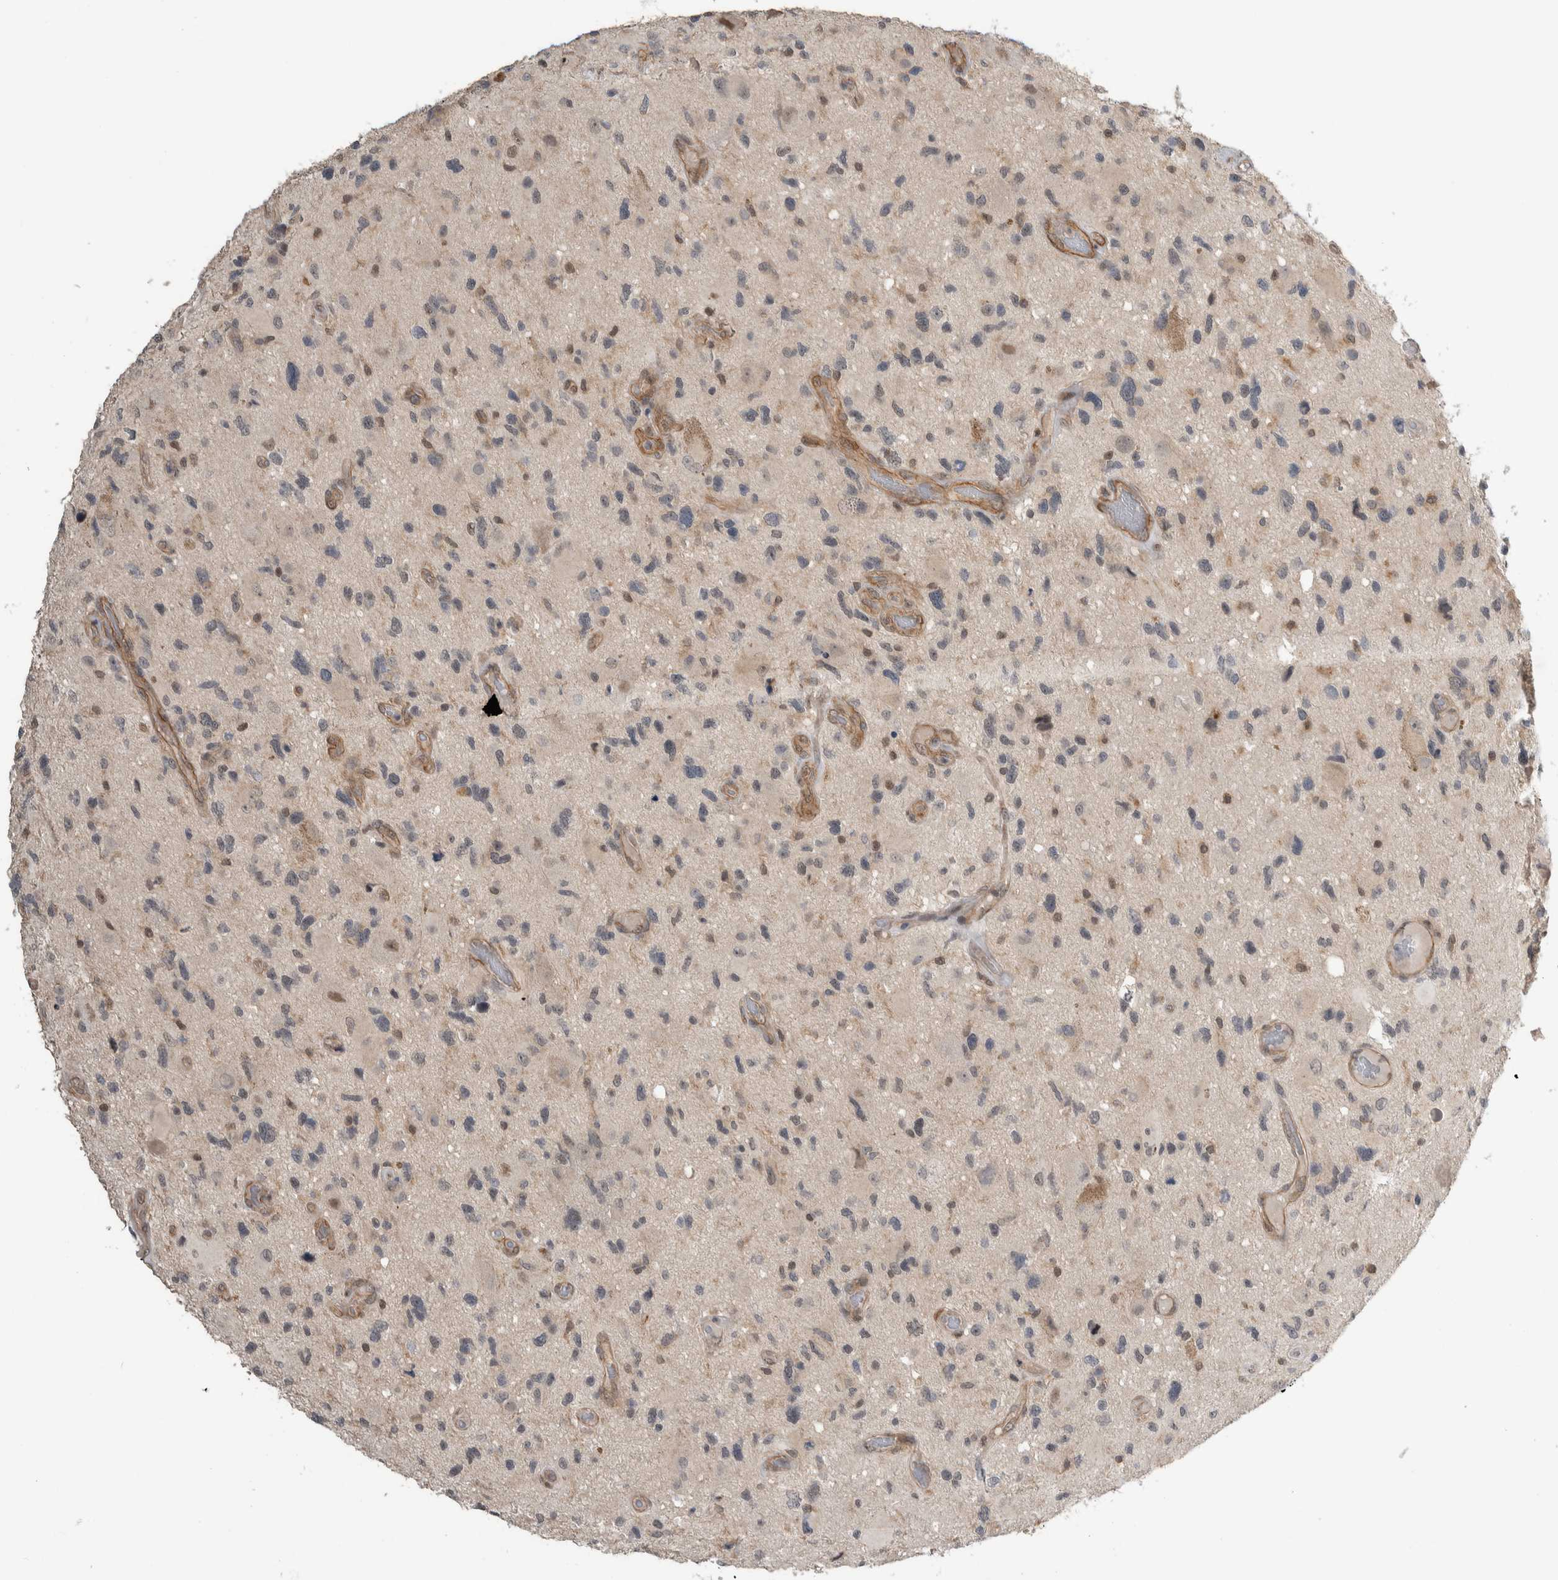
{"staining": {"intensity": "negative", "quantity": "none", "location": "none"}, "tissue": "glioma", "cell_type": "Tumor cells", "image_type": "cancer", "snomed": [{"axis": "morphology", "description": "Glioma, malignant, High grade"}, {"axis": "topography", "description": "Brain"}], "caption": "A high-resolution photomicrograph shows immunohistochemistry (IHC) staining of malignant high-grade glioma, which shows no significant staining in tumor cells. (DAB (3,3'-diaminobenzidine) immunohistochemistry (IHC) visualized using brightfield microscopy, high magnification).", "gene": "PRDM4", "patient": {"sex": "male", "age": 33}}